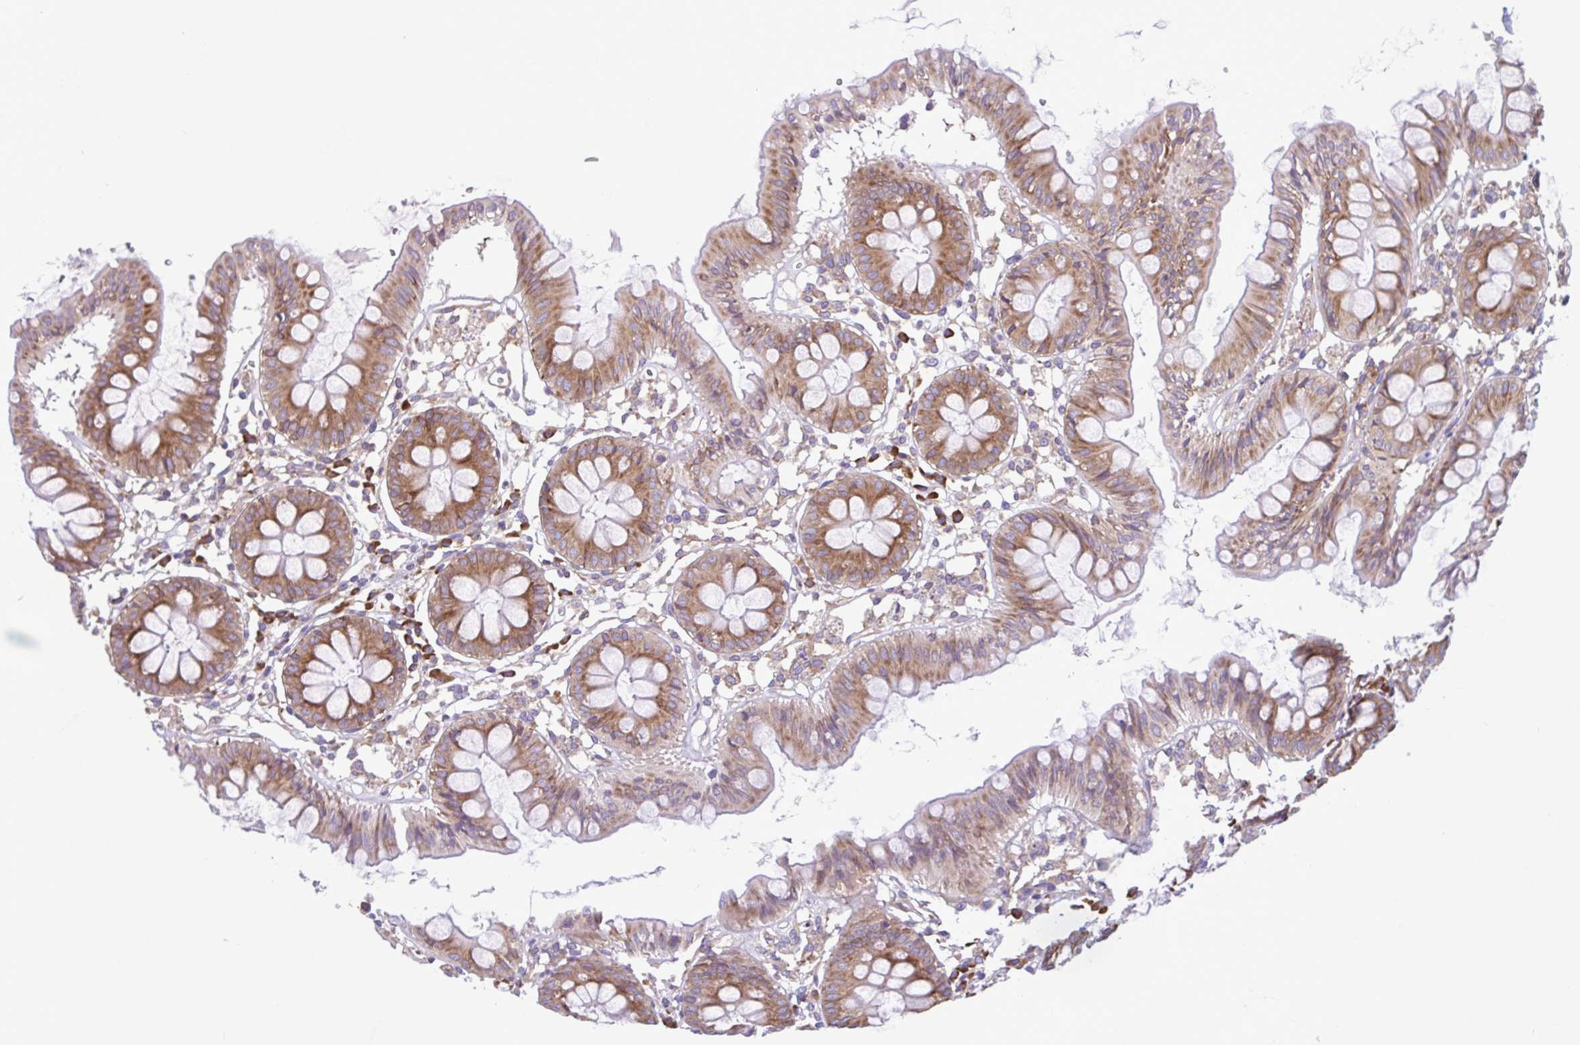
{"staining": {"intensity": "weak", "quantity": ">75%", "location": "cytoplasmic/membranous"}, "tissue": "colon", "cell_type": "Endothelial cells", "image_type": "normal", "snomed": [{"axis": "morphology", "description": "Normal tissue, NOS"}, {"axis": "topography", "description": "Colon"}], "caption": "Brown immunohistochemical staining in normal colon displays weak cytoplasmic/membranous expression in about >75% of endothelial cells. (Brightfield microscopy of DAB IHC at high magnification).", "gene": "RPS16", "patient": {"sex": "female", "age": 84}}